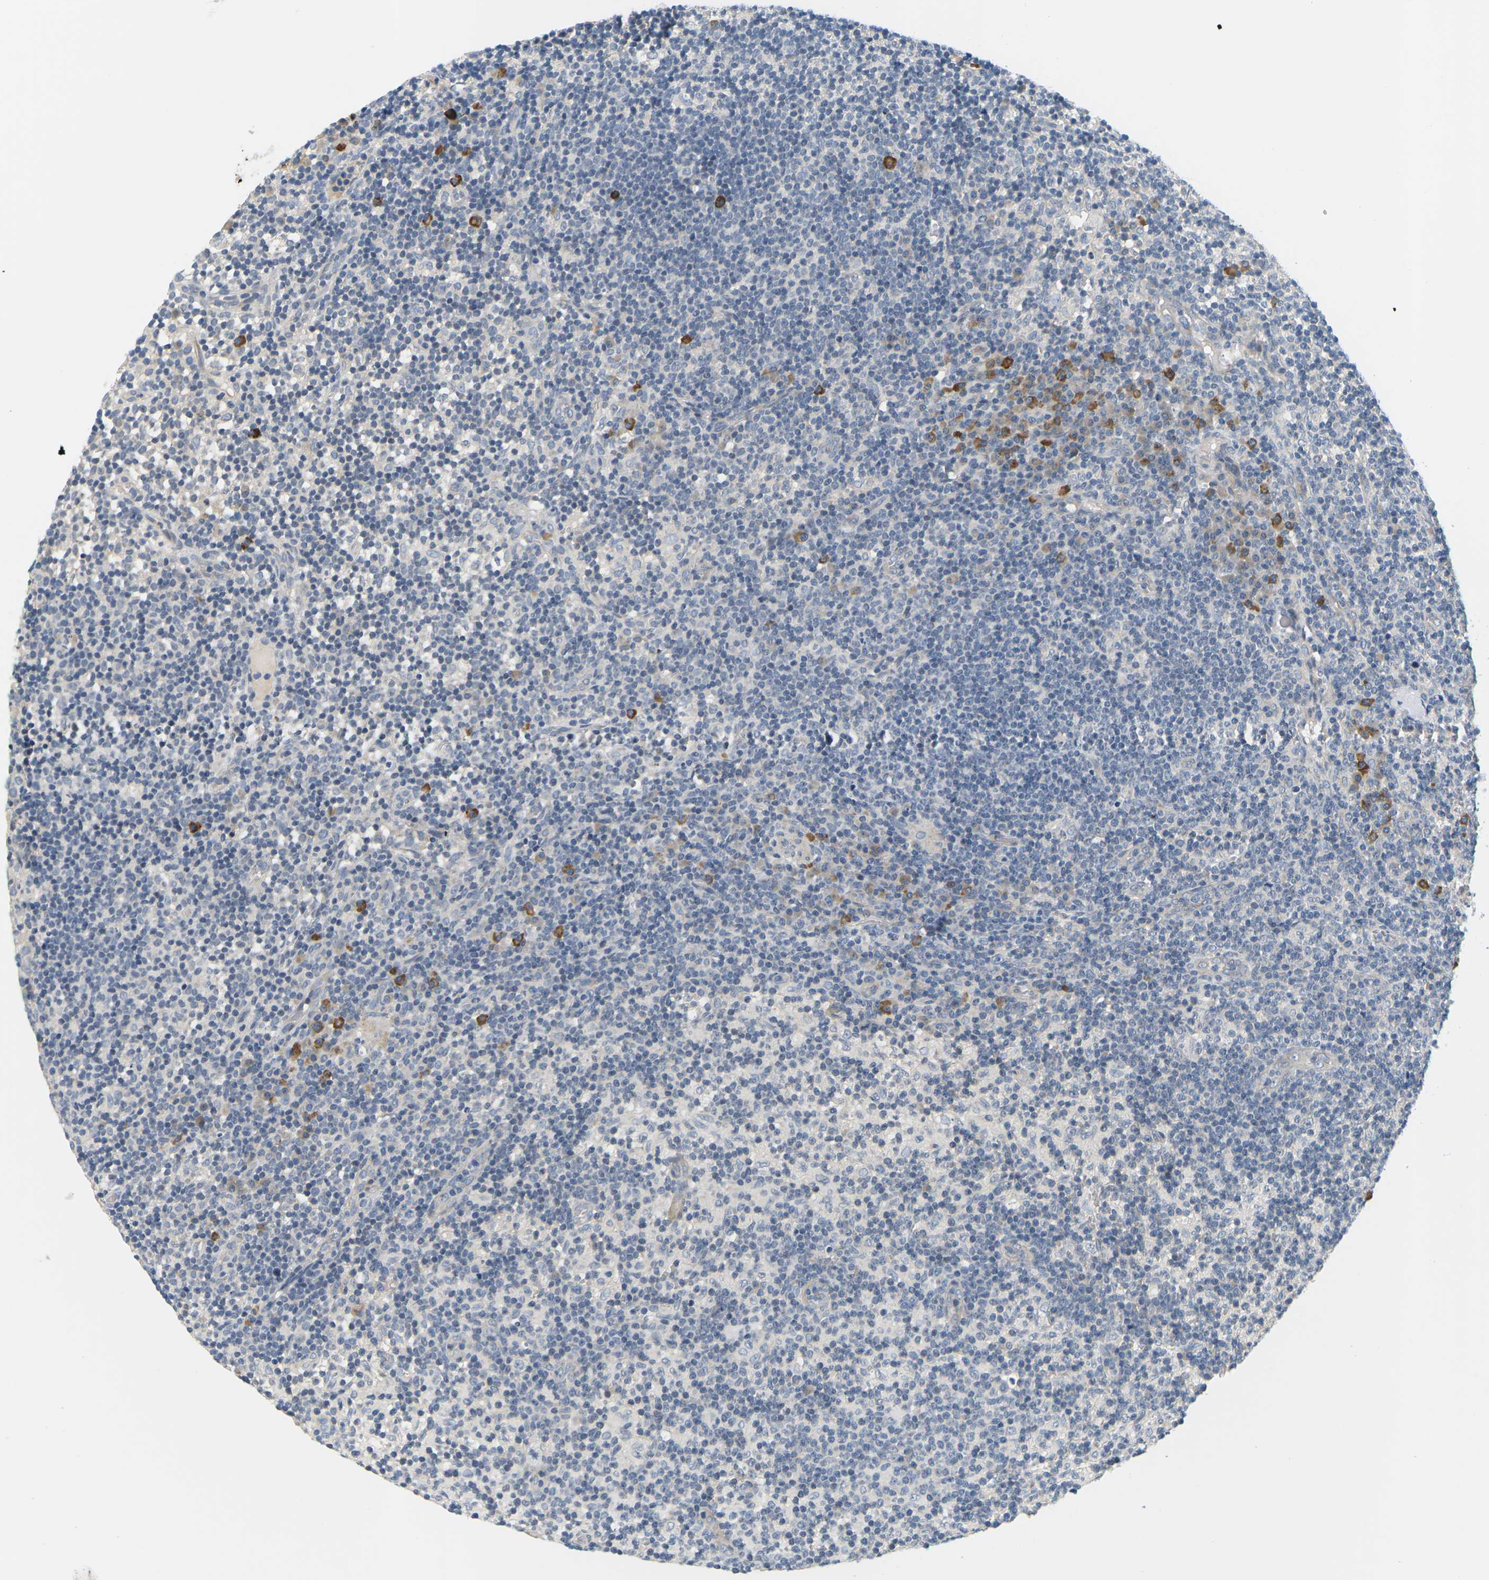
{"staining": {"intensity": "negative", "quantity": "none", "location": "none"}, "tissue": "lymph node", "cell_type": "Germinal center cells", "image_type": "normal", "snomed": [{"axis": "morphology", "description": "Normal tissue, NOS"}, {"axis": "morphology", "description": "Inflammation, NOS"}, {"axis": "topography", "description": "Lymph node"}], "caption": "This is an IHC photomicrograph of benign lymph node. There is no staining in germinal center cells.", "gene": "EVA1C", "patient": {"sex": "male", "age": 55}}